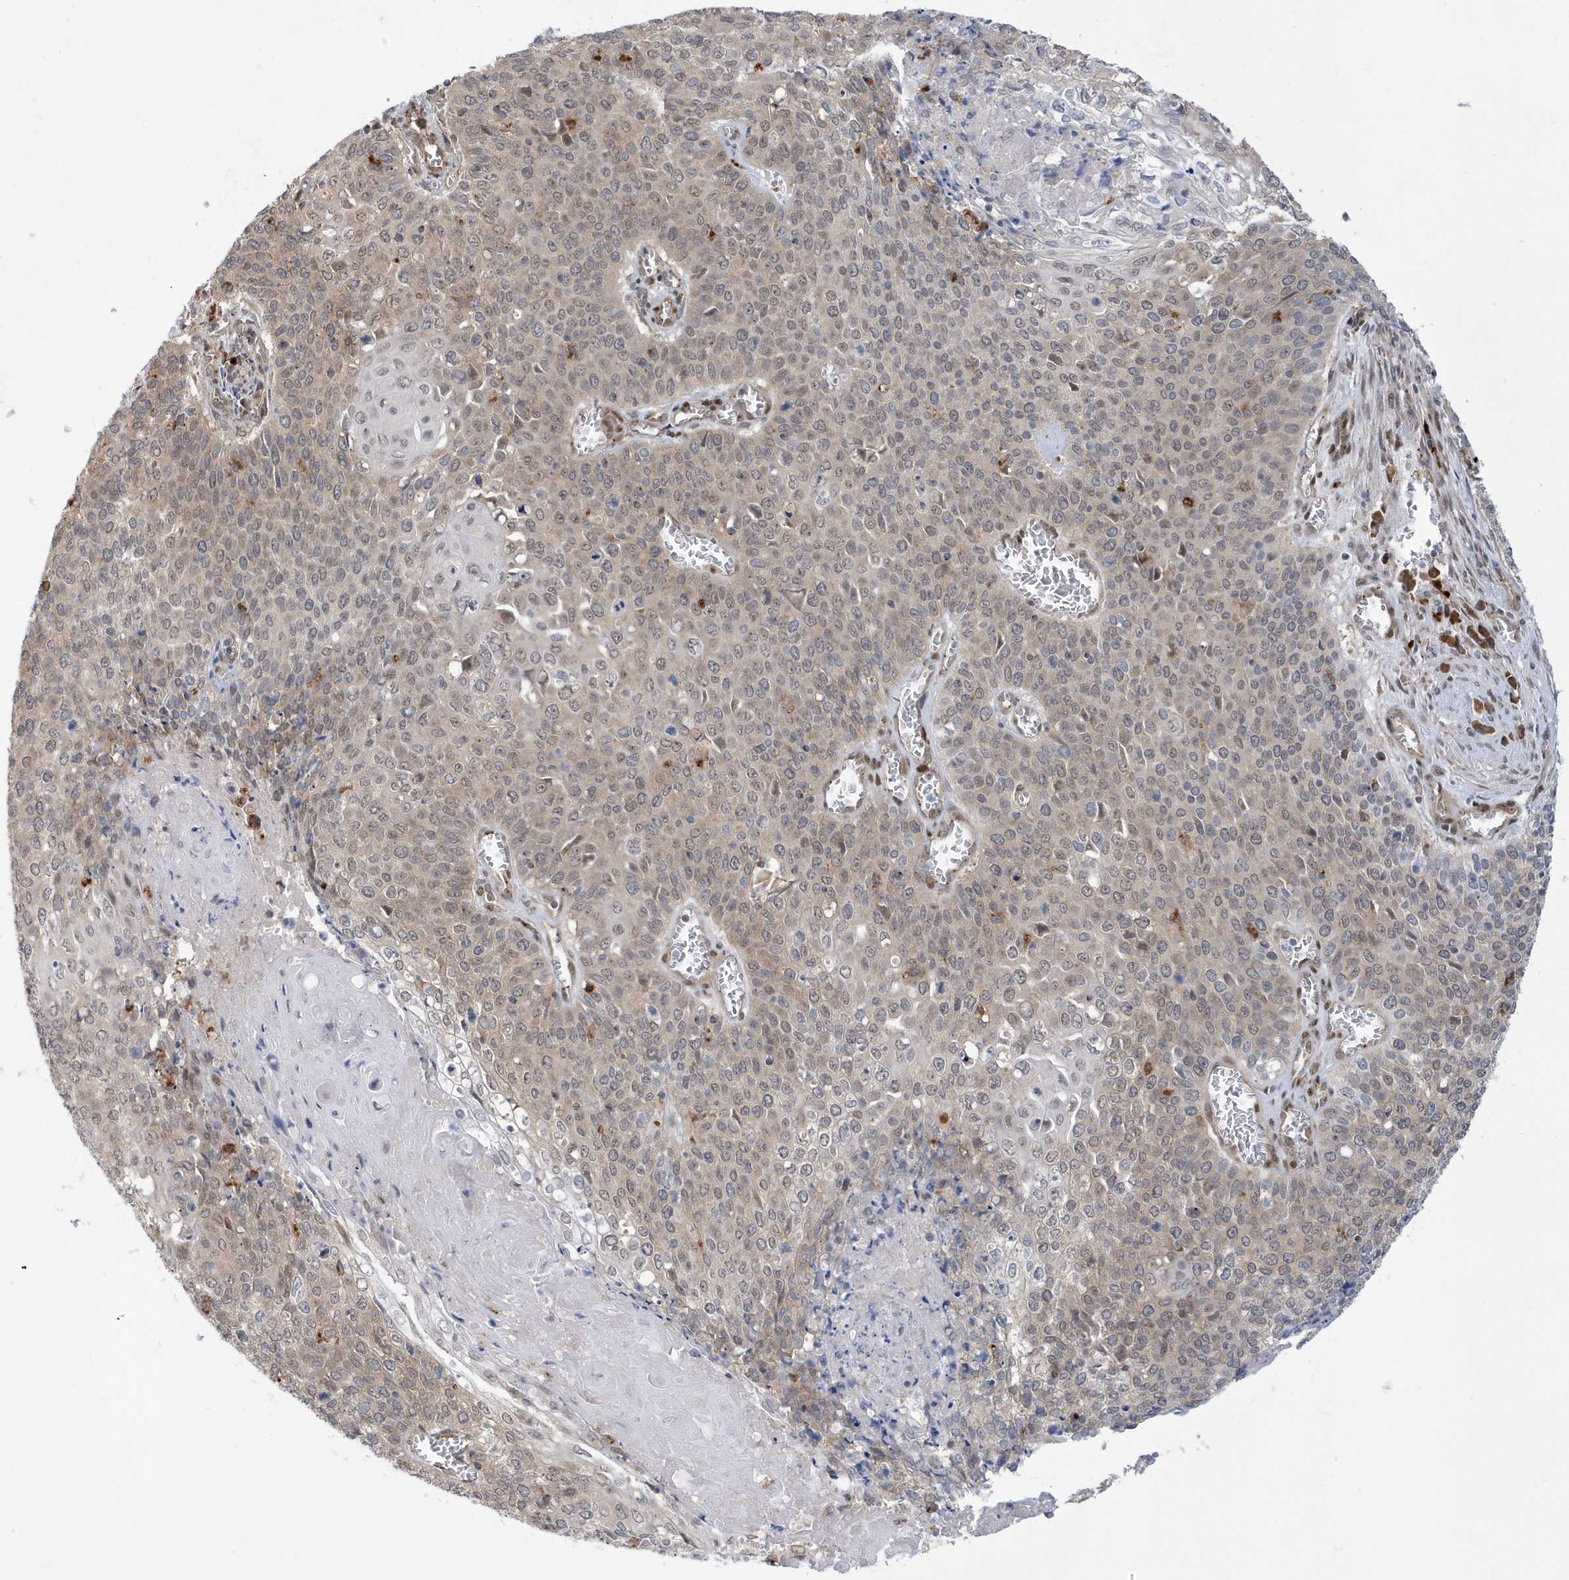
{"staining": {"intensity": "weak", "quantity": "25%-75%", "location": "cytoplasmic/membranous,nuclear"}, "tissue": "cervical cancer", "cell_type": "Tumor cells", "image_type": "cancer", "snomed": [{"axis": "morphology", "description": "Squamous cell carcinoma, NOS"}, {"axis": "topography", "description": "Cervix"}], "caption": "Immunohistochemical staining of human cervical squamous cell carcinoma exhibits low levels of weak cytoplasmic/membranous and nuclear protein positivity in about 25%-75% of tumor cells.", "gene": "ZNF507", "patient": {"sex": "female", "age": 39}}